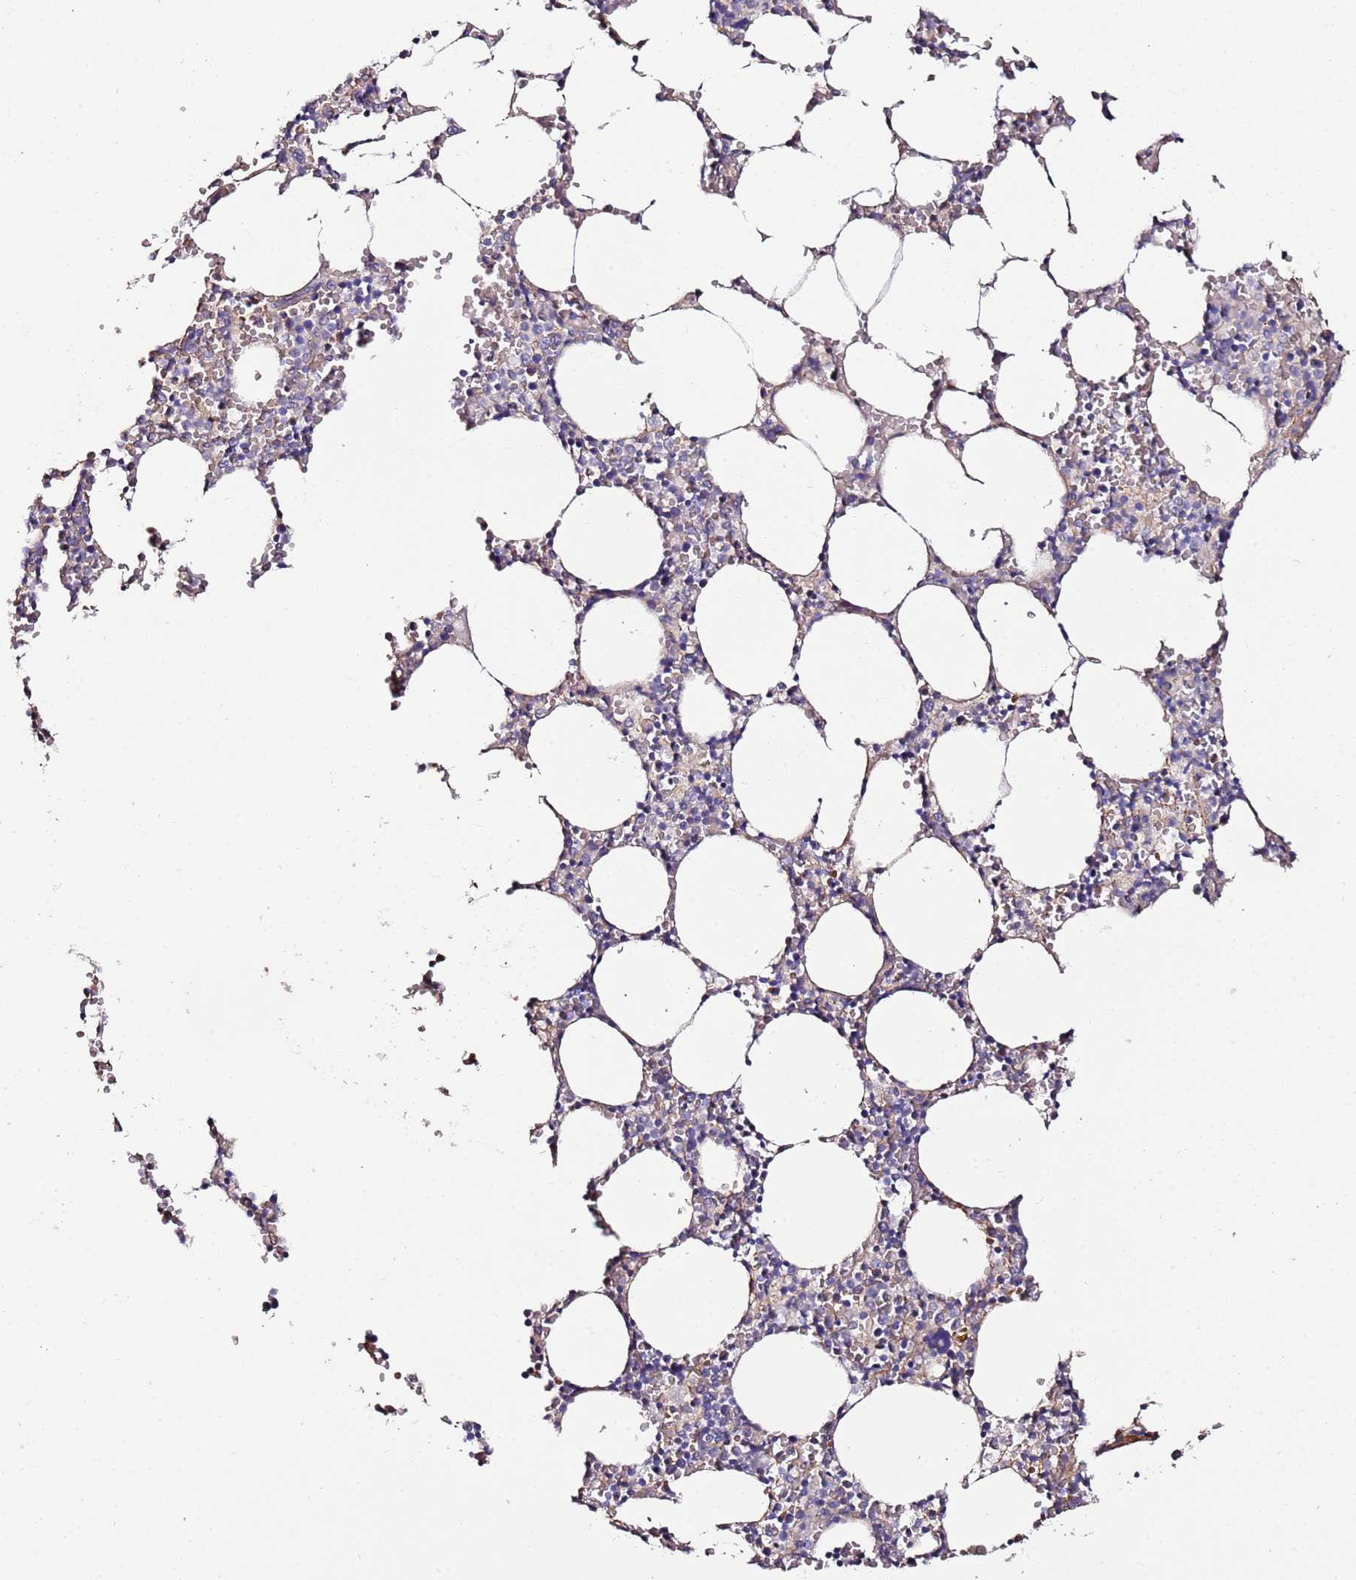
{"staining": {"intensity": "negative", "quantity": "none", "location": "none"}, "tissue": "bone marrow", "cell_type": "Hematopoietic cells", "image_type": "normal", "snomed": [{"axis": "morphology", "description": "Normal tissue, NOS"}, {"axis": "topography", "description": "Bone marrow"}], "caption": "Bone marrow stained for a protein using immunohistochemistry (IHC) reveals no expression hematopoietic cells.", "gene": "C3orf80", "patient": {"sex": "female", "age": 64}}